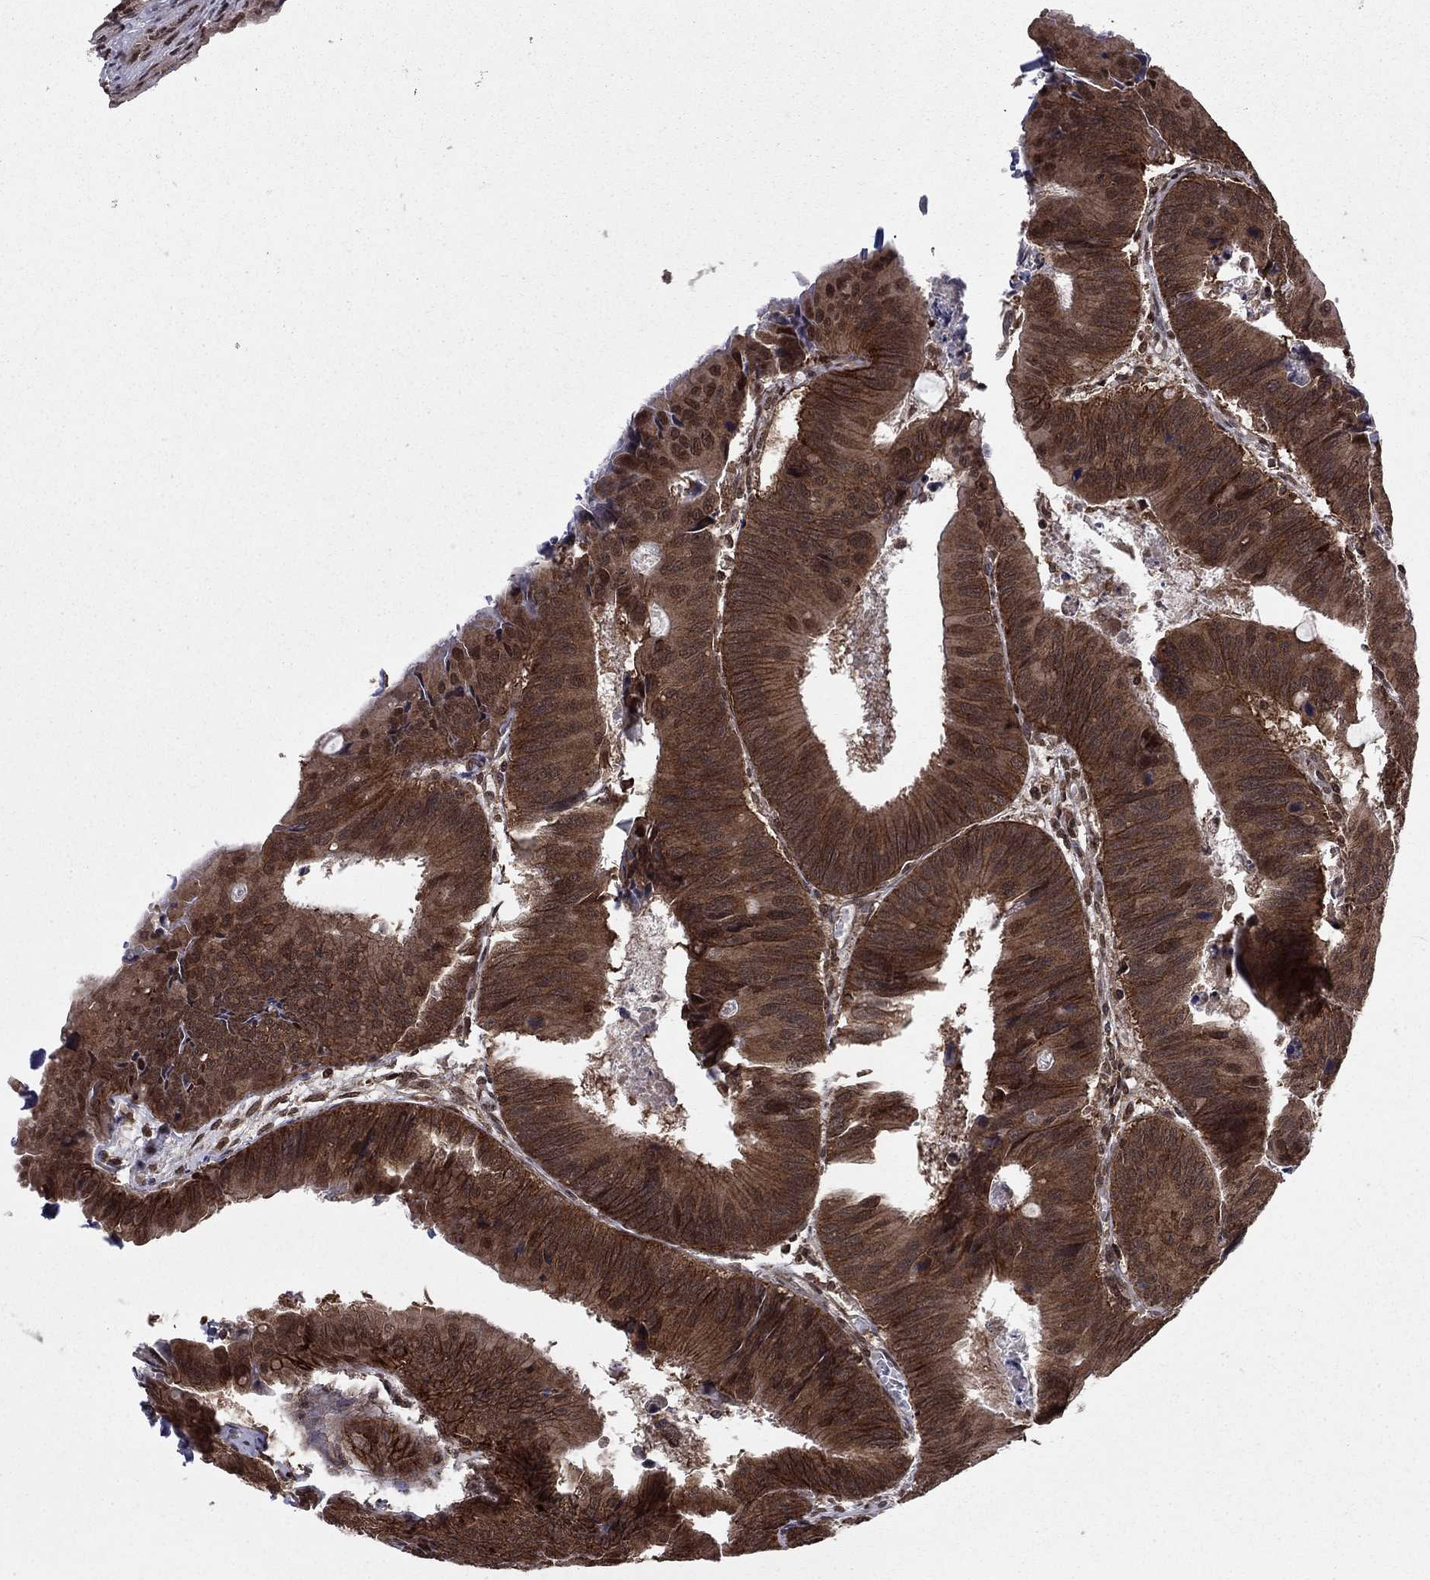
{"staining": {"intensity": "moderate", "quantity": ">75%", "location": "cytoplasmic/membranous"}, "tissue": "colorectal cancer", "cell_type": "Tumor cells", "image_type": "cancer", "snomed": [{"axis": "morphology", "description": "Adenocarcinoma, NOS"}, {"axis": "topography", "description": "Rectum"}], "caption": "This is a micrograph of immunohistochemistry (IHC) staining of adenocarcinoma (colorectal), which shows moderate positivity in the cytoplasmic/membranous of tumor cells.", "gene": "SSX2IP", "patient": {"sex": "male", "age": 67}}